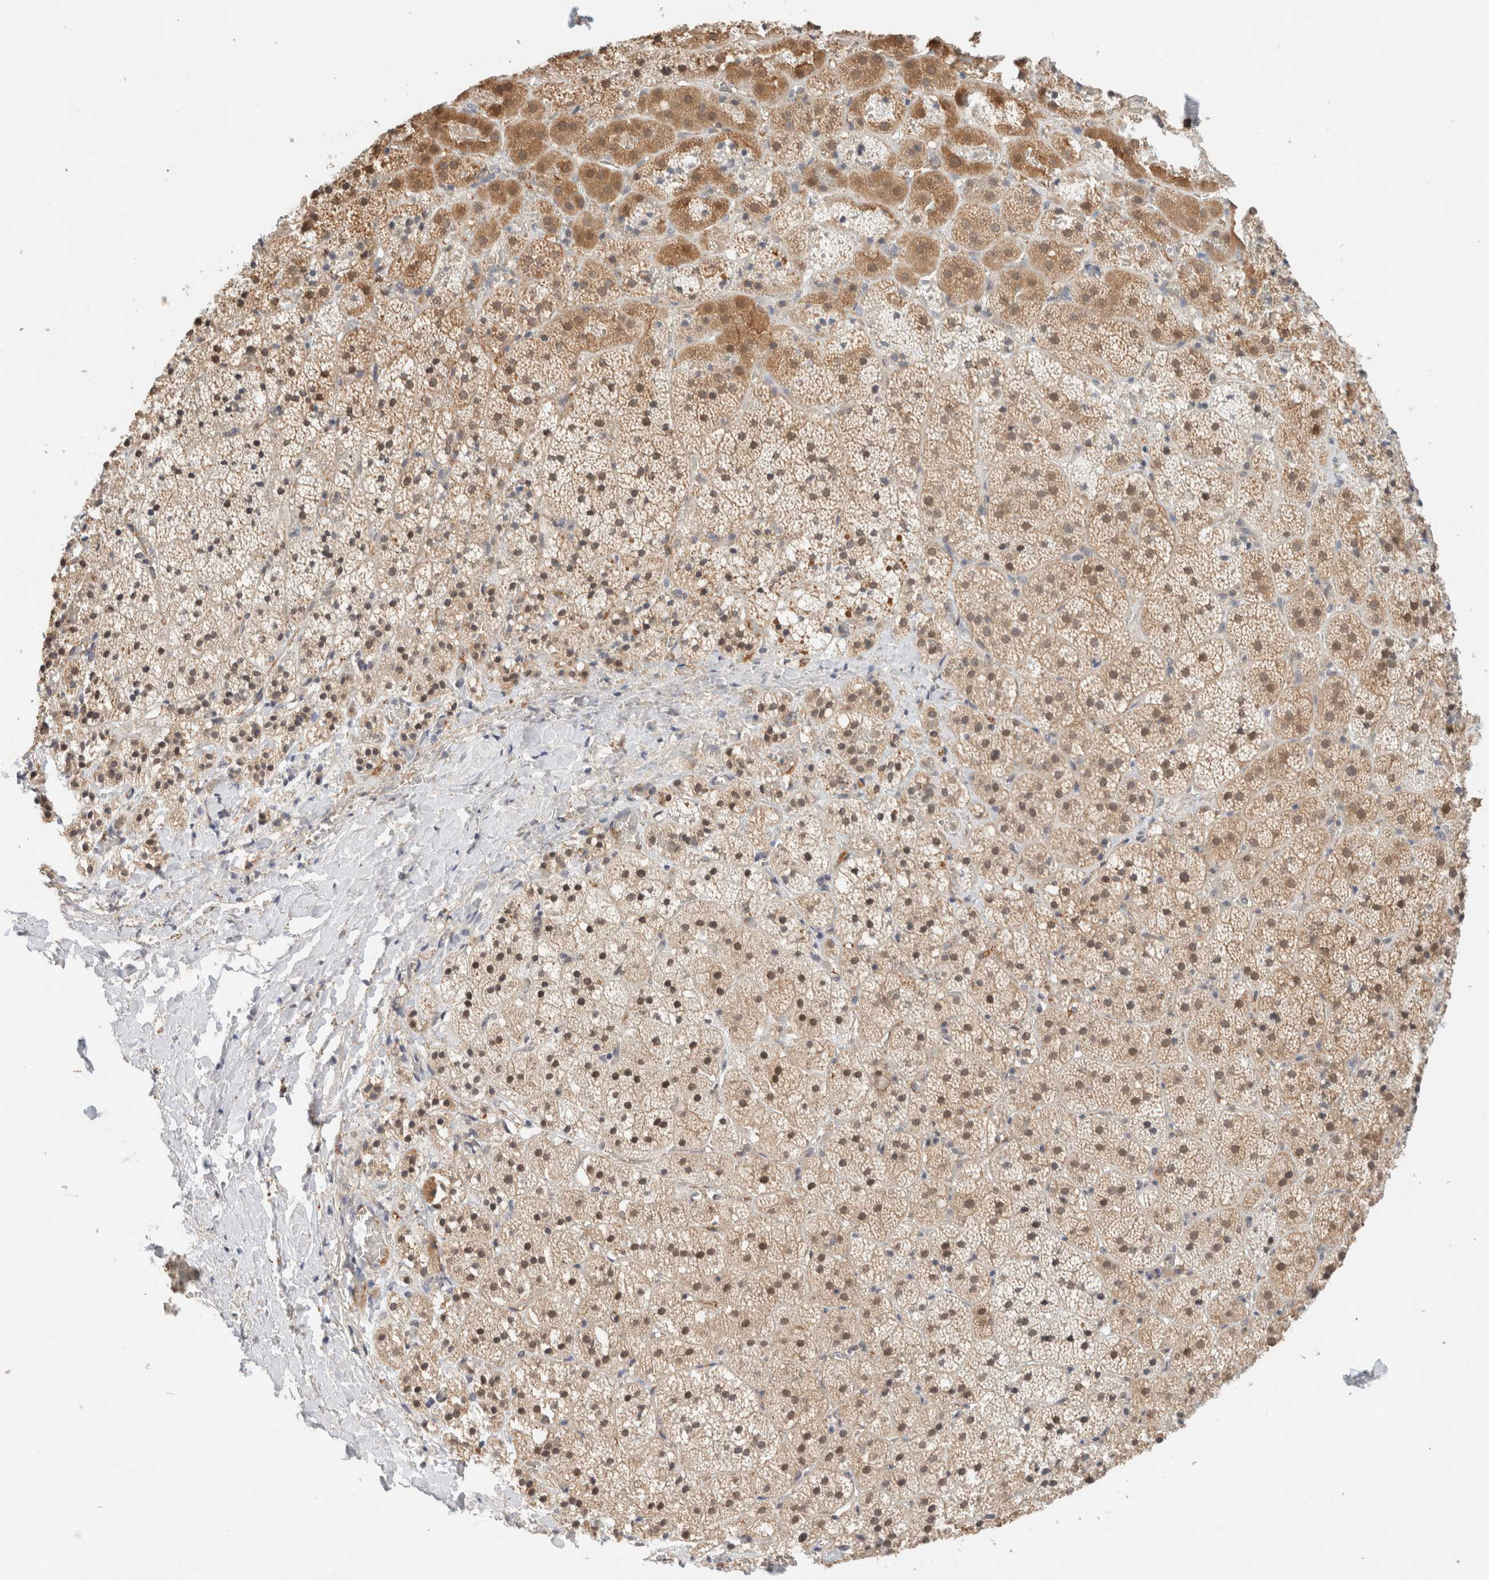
{"staining": {"intensity": "moderate", "quantity": ">75%", "location": "cytoplasmic/membranous,nuclear"}, "tissue": "adrenal gland", "cell_type": "Glandular cells", "image_type": "normal", "snomed": [{"axis": "morphology", "description": "Normal tissue, NOS"}, {"axis": "topography", "description": "Adrenal gland"}], "caption": "Glandular cells display medium levels of moderate cytoplasmic/membranous,nuclear staining in approximately >75% of cells in normal adrenal gland.", "gene": "CA13", "patient": {"sex": "female", "age": 44}}